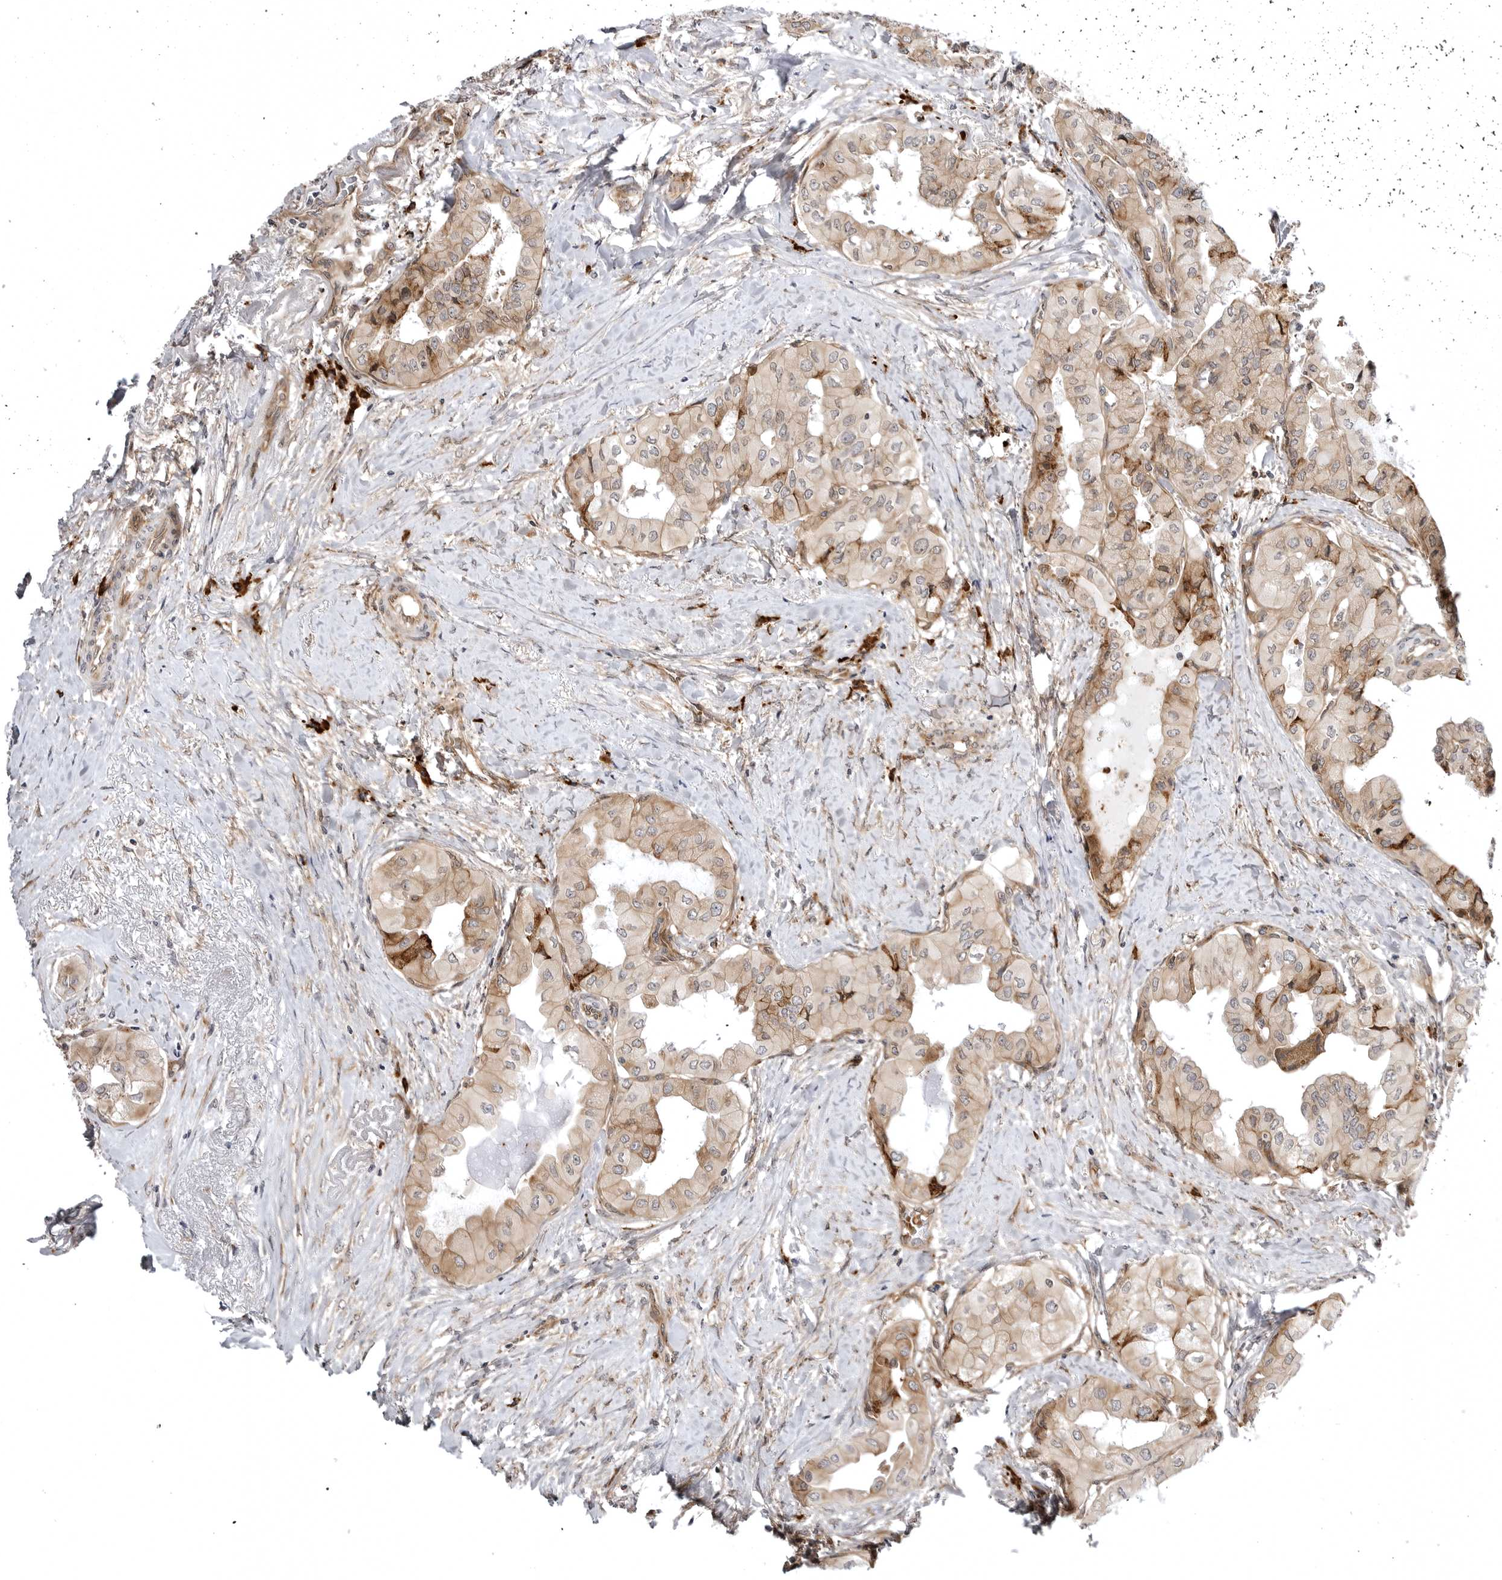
{"staining": {"intensity": "moderate", "quantity": ">75%", "location": "cytoplasmic/membranous"}, "tissue": "thyroid cancer", "cell_type": "Tumor cells", "image_type": "cancer", "snomed": [{"axis": "morphology", "description": "Papillary adenocarcinoma, NOS"}, {"axis": "topography", "description": "Thyroid gland"}], "caption": "A brown stain highlights moderate cytoplasmic/membranous positivity of a protein in papillary adenocarcinoma (thyroid) tumor cells.", "gene": "ARL5A", "patient": {"sex": "female", "age": 59}}